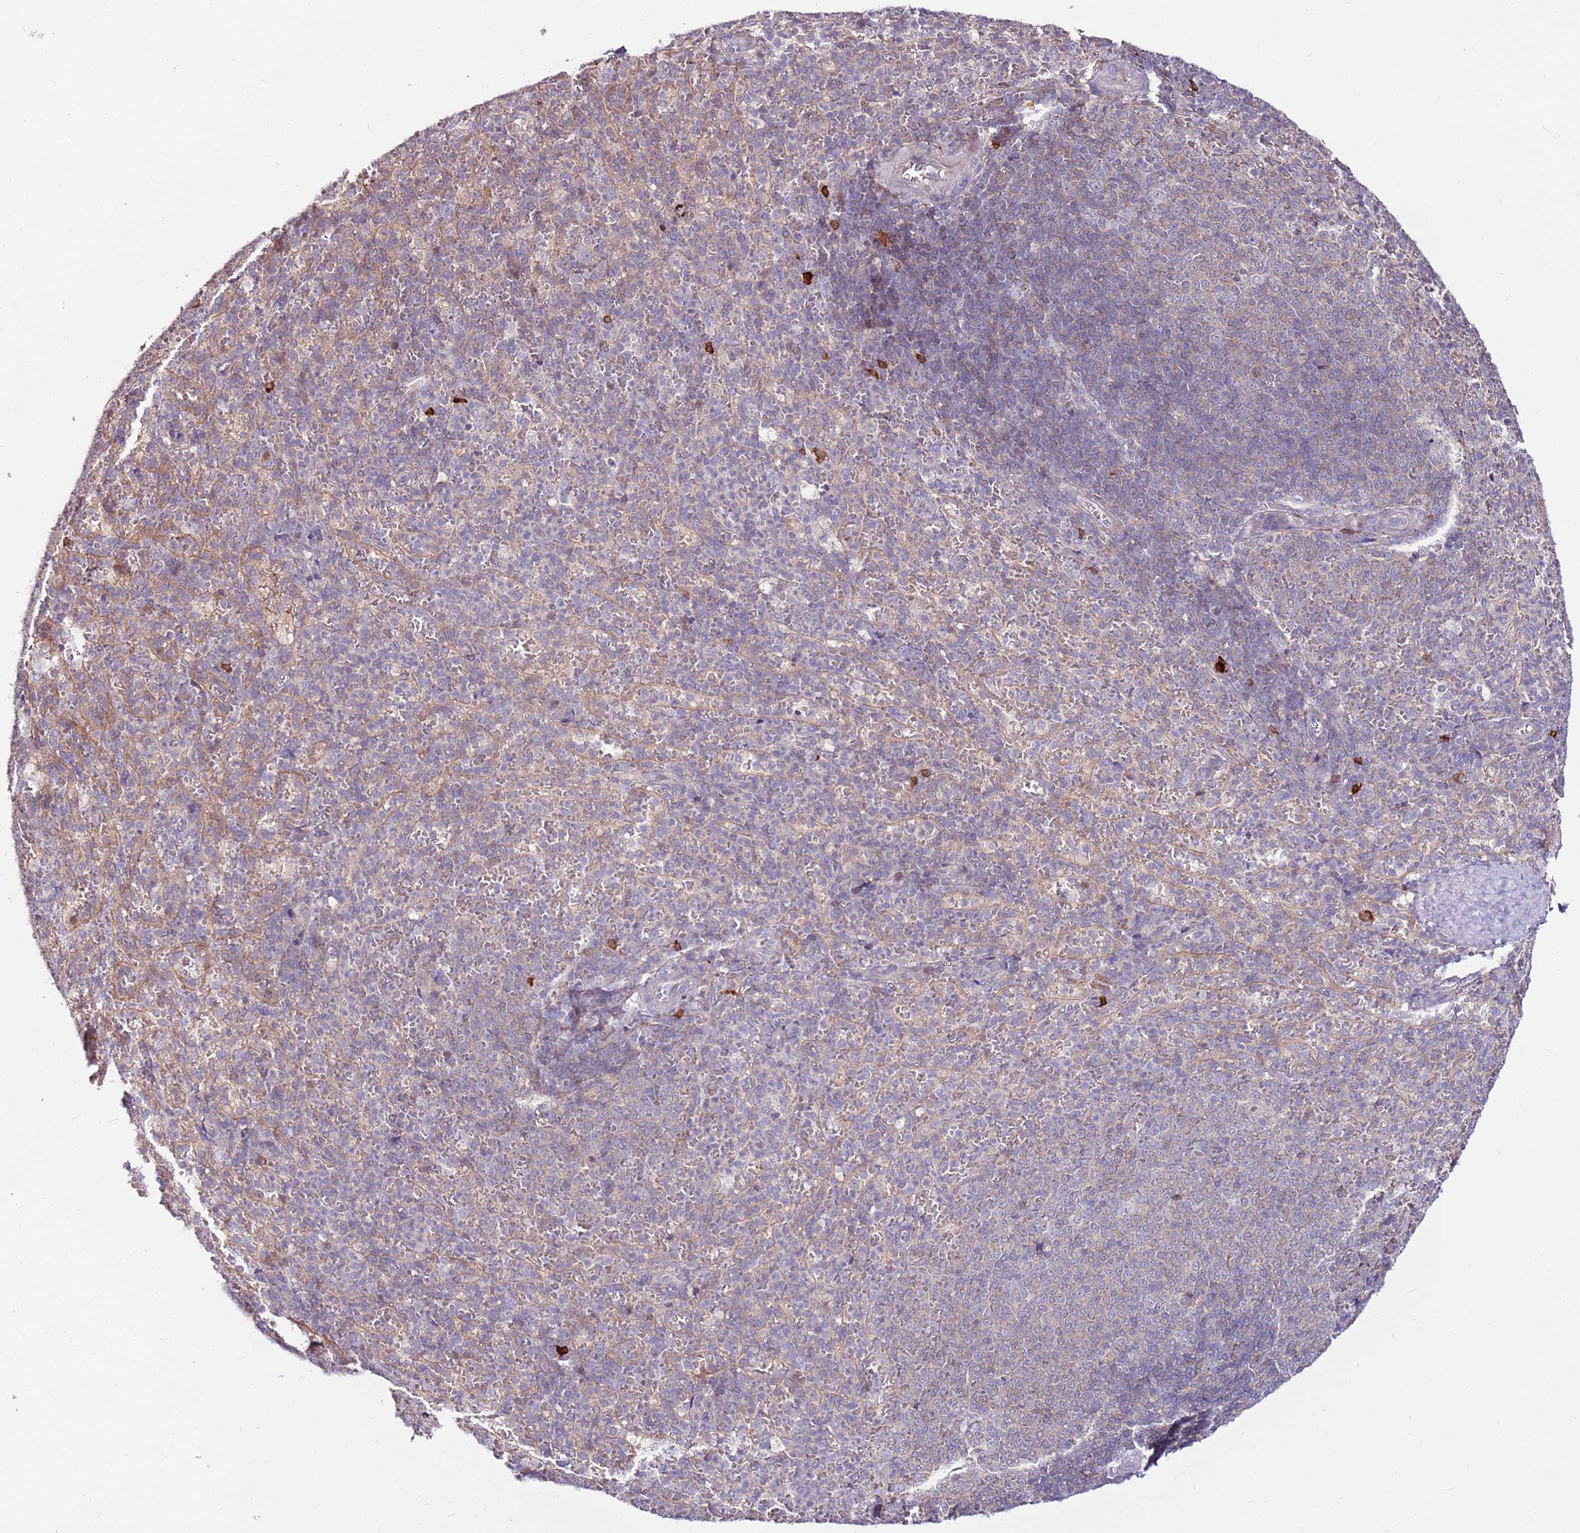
{"staining": {"intensity": "negative", "quantity": "none", "location": "none"}, "tissue": "spleen", "cell_type": "Cells in red pulp", "image_type": "normal", "snomed": [{"axis": "morphology", "description": "Normal tissue, NOS"}, {"axis": "topography", "description": "Spleen"}], "caption": "Protein analysis of normal spleen shows no significant staining in cells in red pulp.", "gene": "MTG2", "patient": {"sex": "female", "age": 21}}